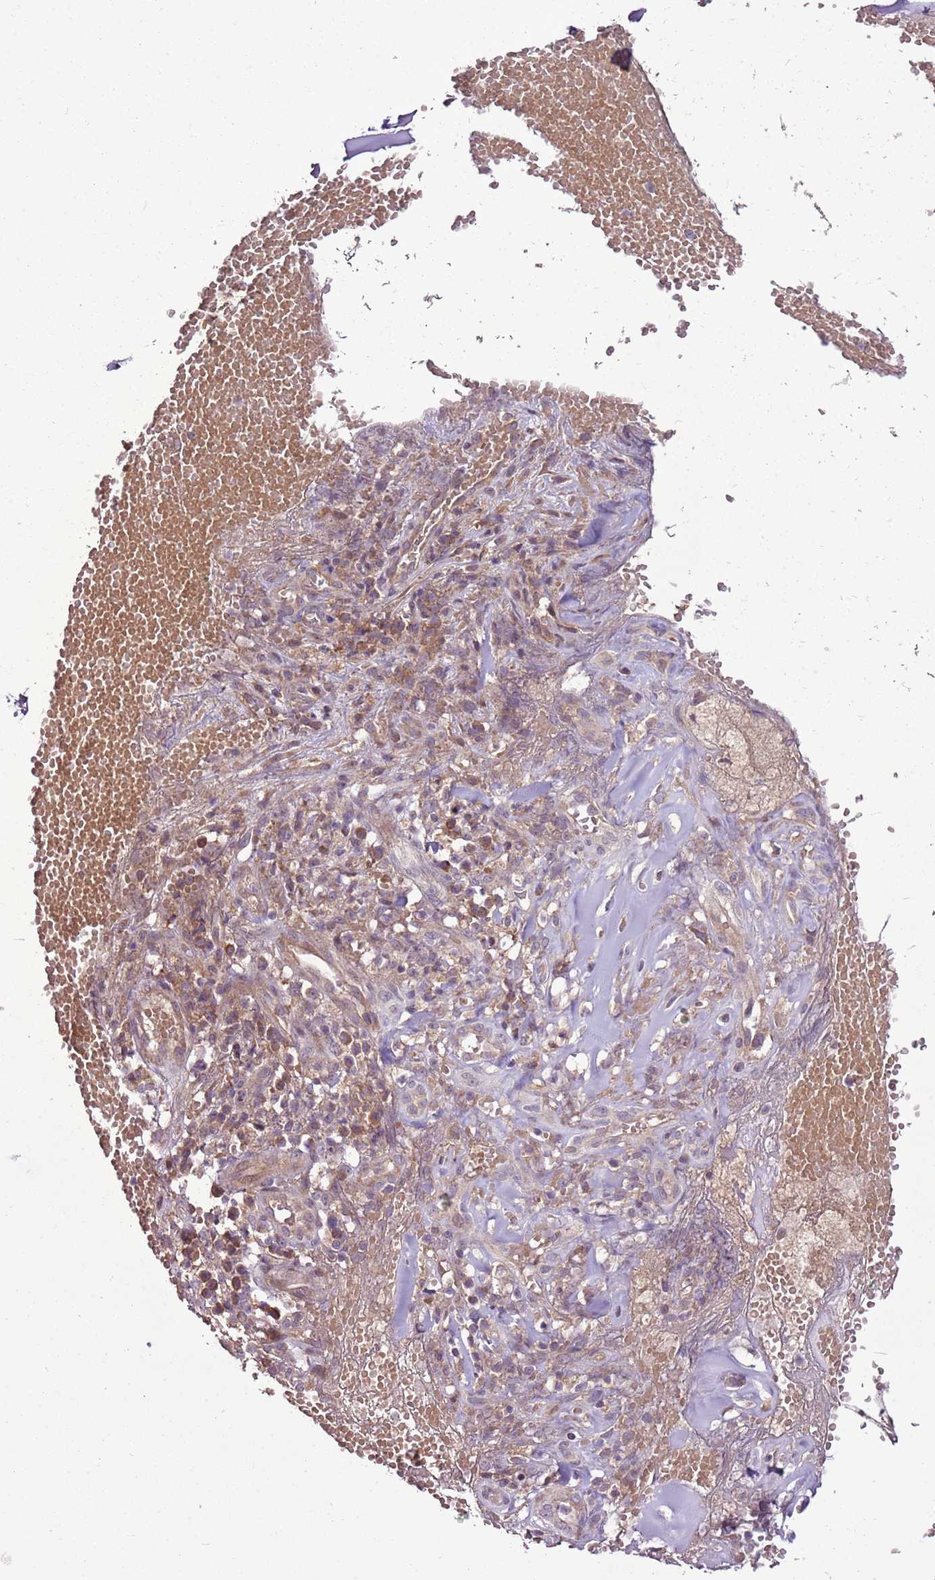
{"staining": {"intensity": "weak", "quantity": ">75%", "location": "cytoplasmic/membranous"}, "tissue": "adipose tissue", "cell_type": "Adipocytes", "image_type": "normal", "snomed": [{"axis": "morphology", "description": "Normal tissue, NOS"}, {"axis": "morphology", "description": "Basal cell carcinoma"}, {"axis": "topography", "description": "Cartilage tissue"}, {"axis": "topography", "description": "Nasopharynx"}, {"axis": "topography", "description": "Oral tissue"}], "caption": "Weak cytoplasmic/membranous expression for a protein is appreciated in approximately >75% of adipocytes of unremarkable adipose tissue using immunohistochemistry.", "gene": "ANKRD24", "patient": {"sex": "female", "age": 77}}